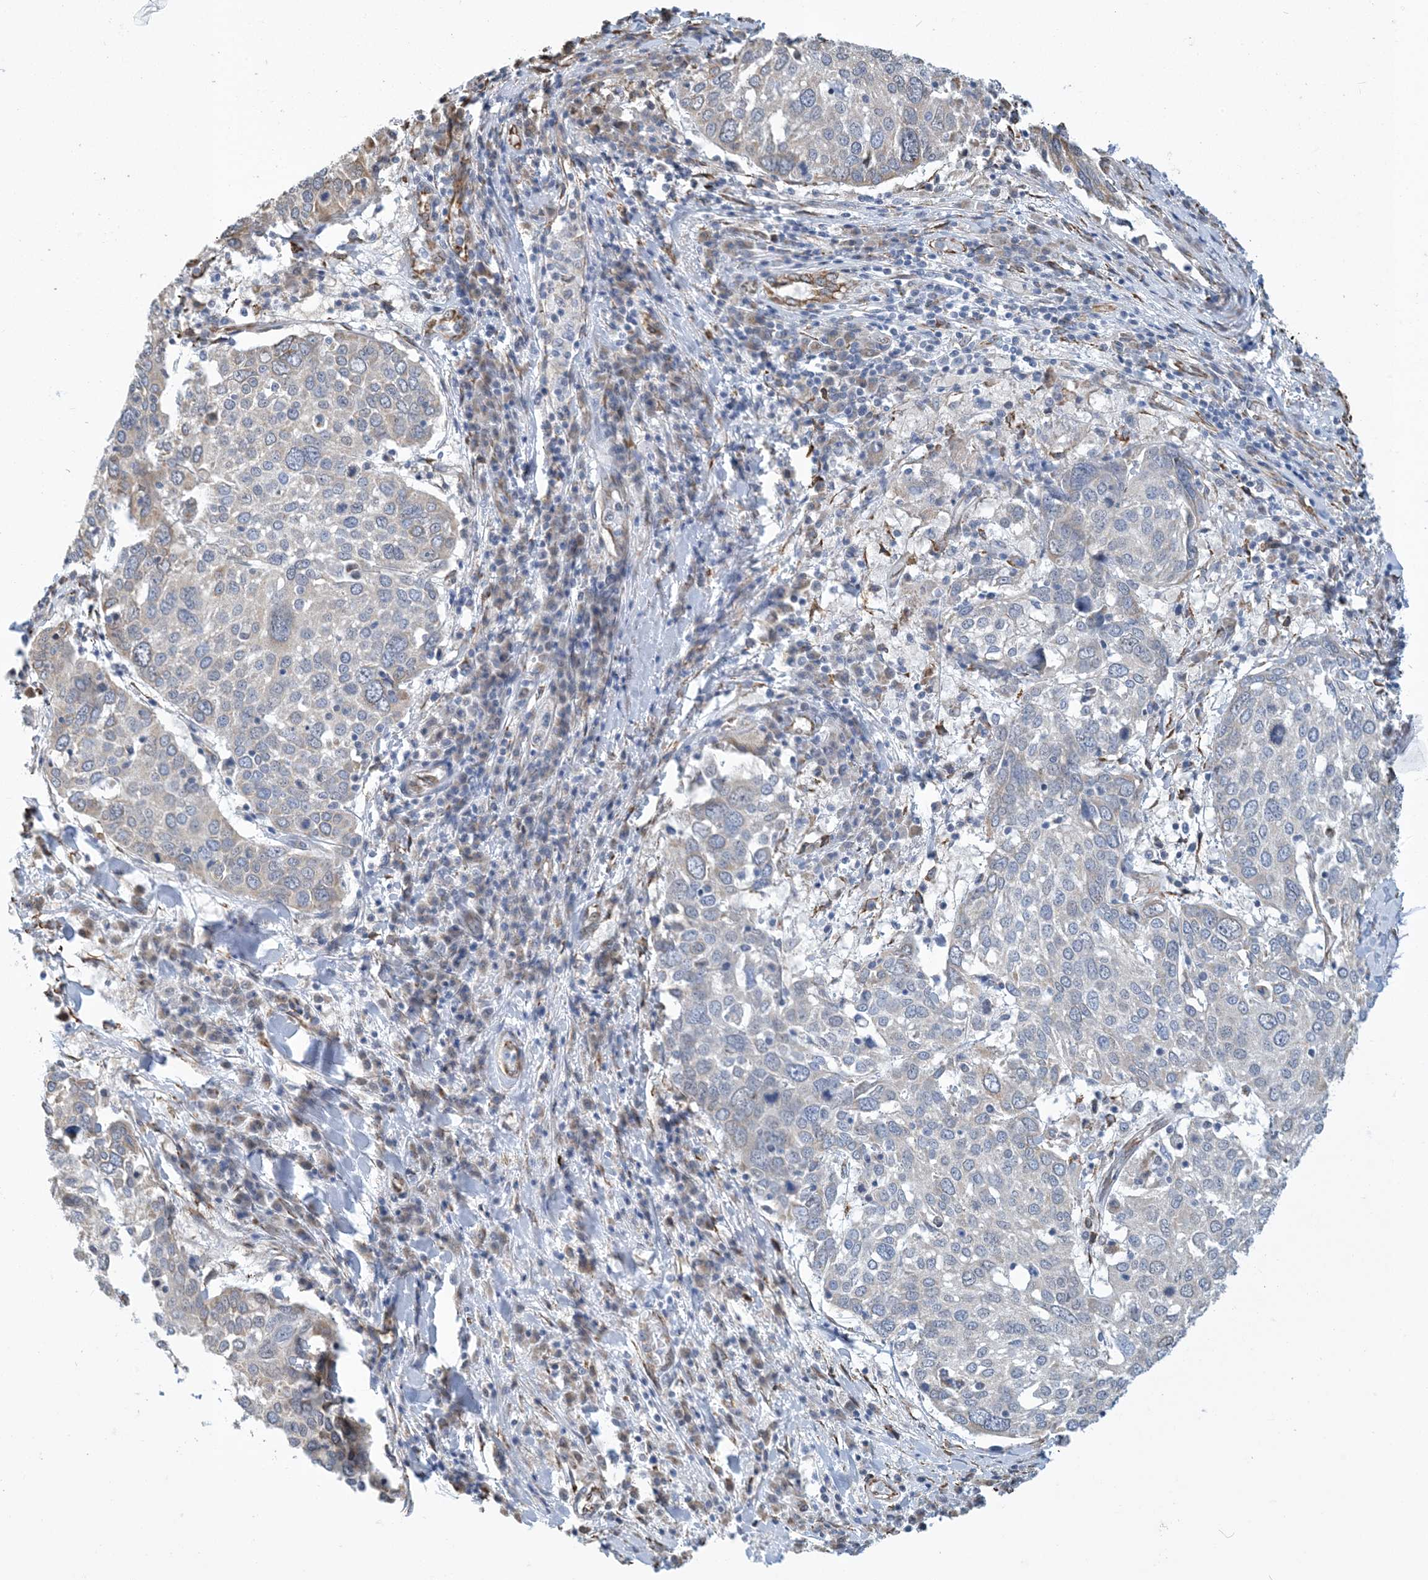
{"staining": {"intensity": "negative", "quantity": "none", "location": "none"}, "tissue": "lung cancer", "cell_type": "Tumor cells", "image_type": "cancer", "snomed": [{"axis": "morphology", "description": "Squamous cell carcinoma, NOS"}, {"axis": "topography", "description": "Lung"}], "caption": "The micrograph demonstrates no staining of tumor cells in lung cancer (squamous cell carcinoma).", "gene": "CCDC14", "patient": {"sex": "male", "age": 65}}